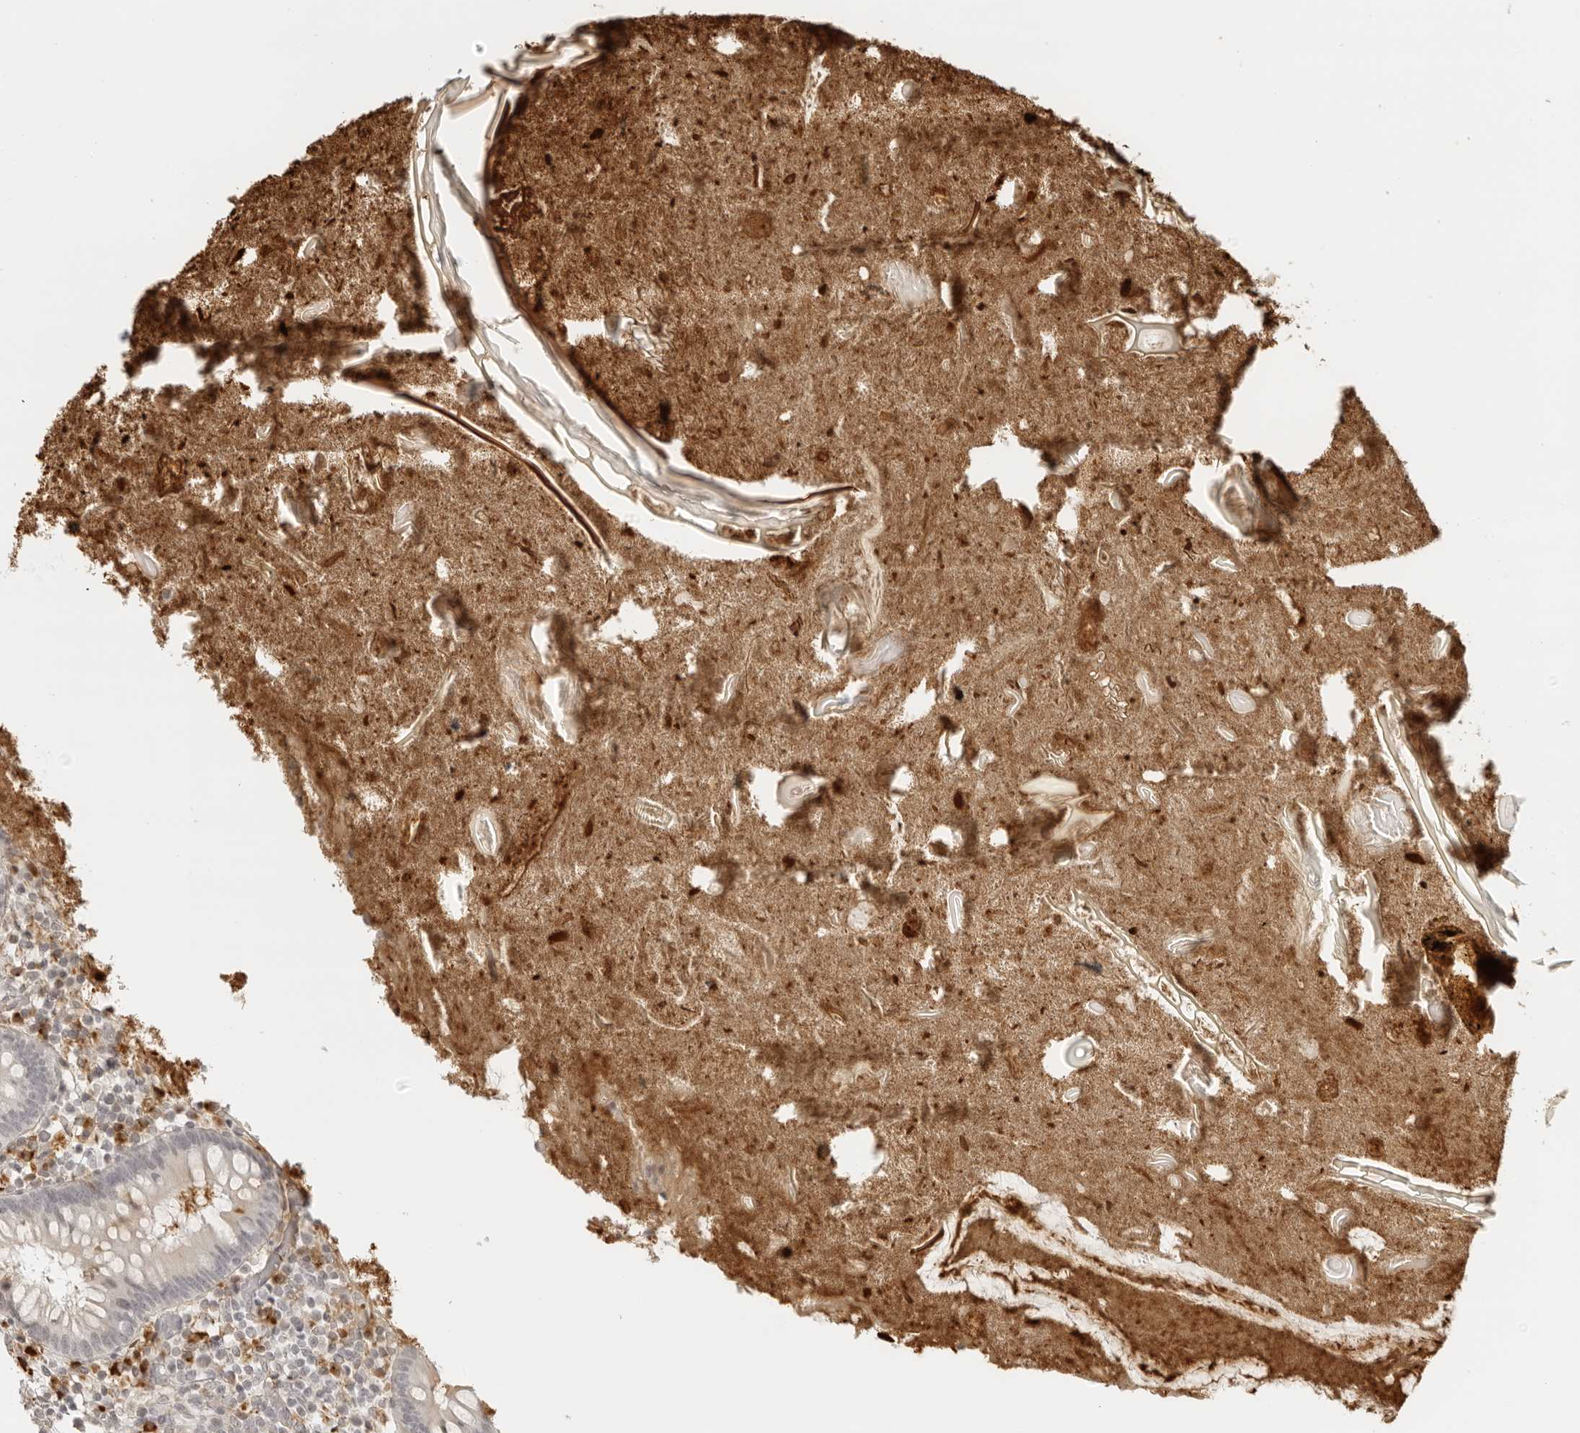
{"staining": {"intensity": "weak", "quantity": "25%-75%", "location": "cytoplasmic/membranous,nuclear"}, "tissue": "appendix", "cell_type": "Glandular cells", "image_type": "normal", "snomed": [{"axis": "morphology", "description": "Normal tissue, NOS"}, {"axis": "topography", "description": "Appendix"}], "caption": "Immunohistochemistry (IHC) (DAB (3,3'-diaminobenzidine)) staining of benign appendix shows weak cytoplasmic/membranous,nuclear protein positivity in about 25%-75% of glandular cells.", "gene": "ZNF678", "patient": {"sex": "female", "age": 17}}